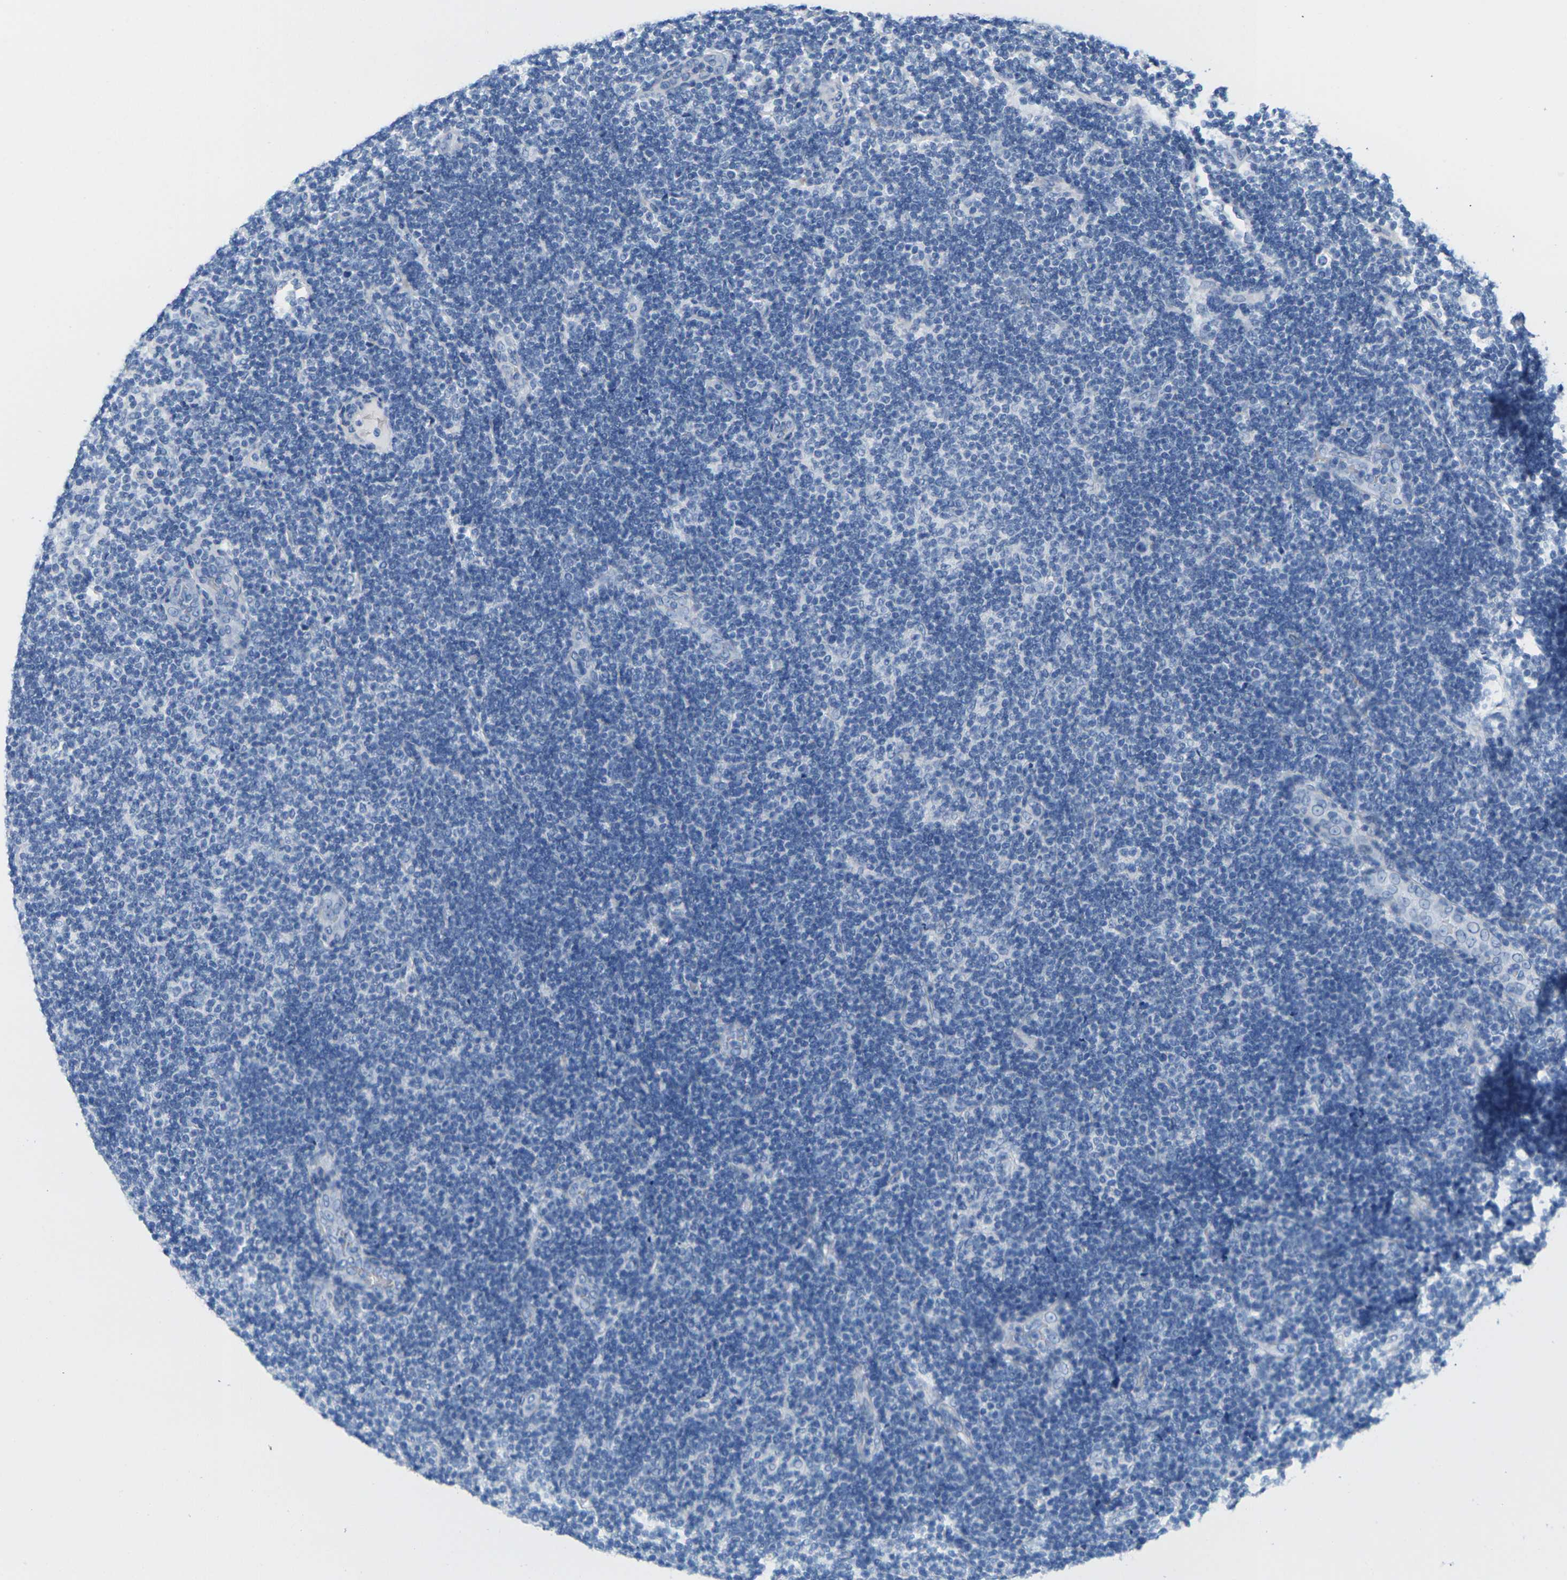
{"staining": {"intensity": "negative", "quantity": "none", "location": "none"}, "tissue": "lymphoma", "cell_type": "Tumor cells", "image_type": "cancer", "snomed": [{"axis": "morphology", "description": "Malignant lymphoma, non-Hodgkin's type, Low grade"}, {"axis": "topography", "description": "Lymph node"}], "caption": "Malignant lymphoma, non-Hodgkin's type (low-grade) was stained to show a protein in brown. There is no significant positivity in tumor cells. (DAB (3,3'-diaminobenzidine) immunohistochemistry, high magnification).", "gene": "CNN1", "patient": {"sex": "male", "age": 83}}